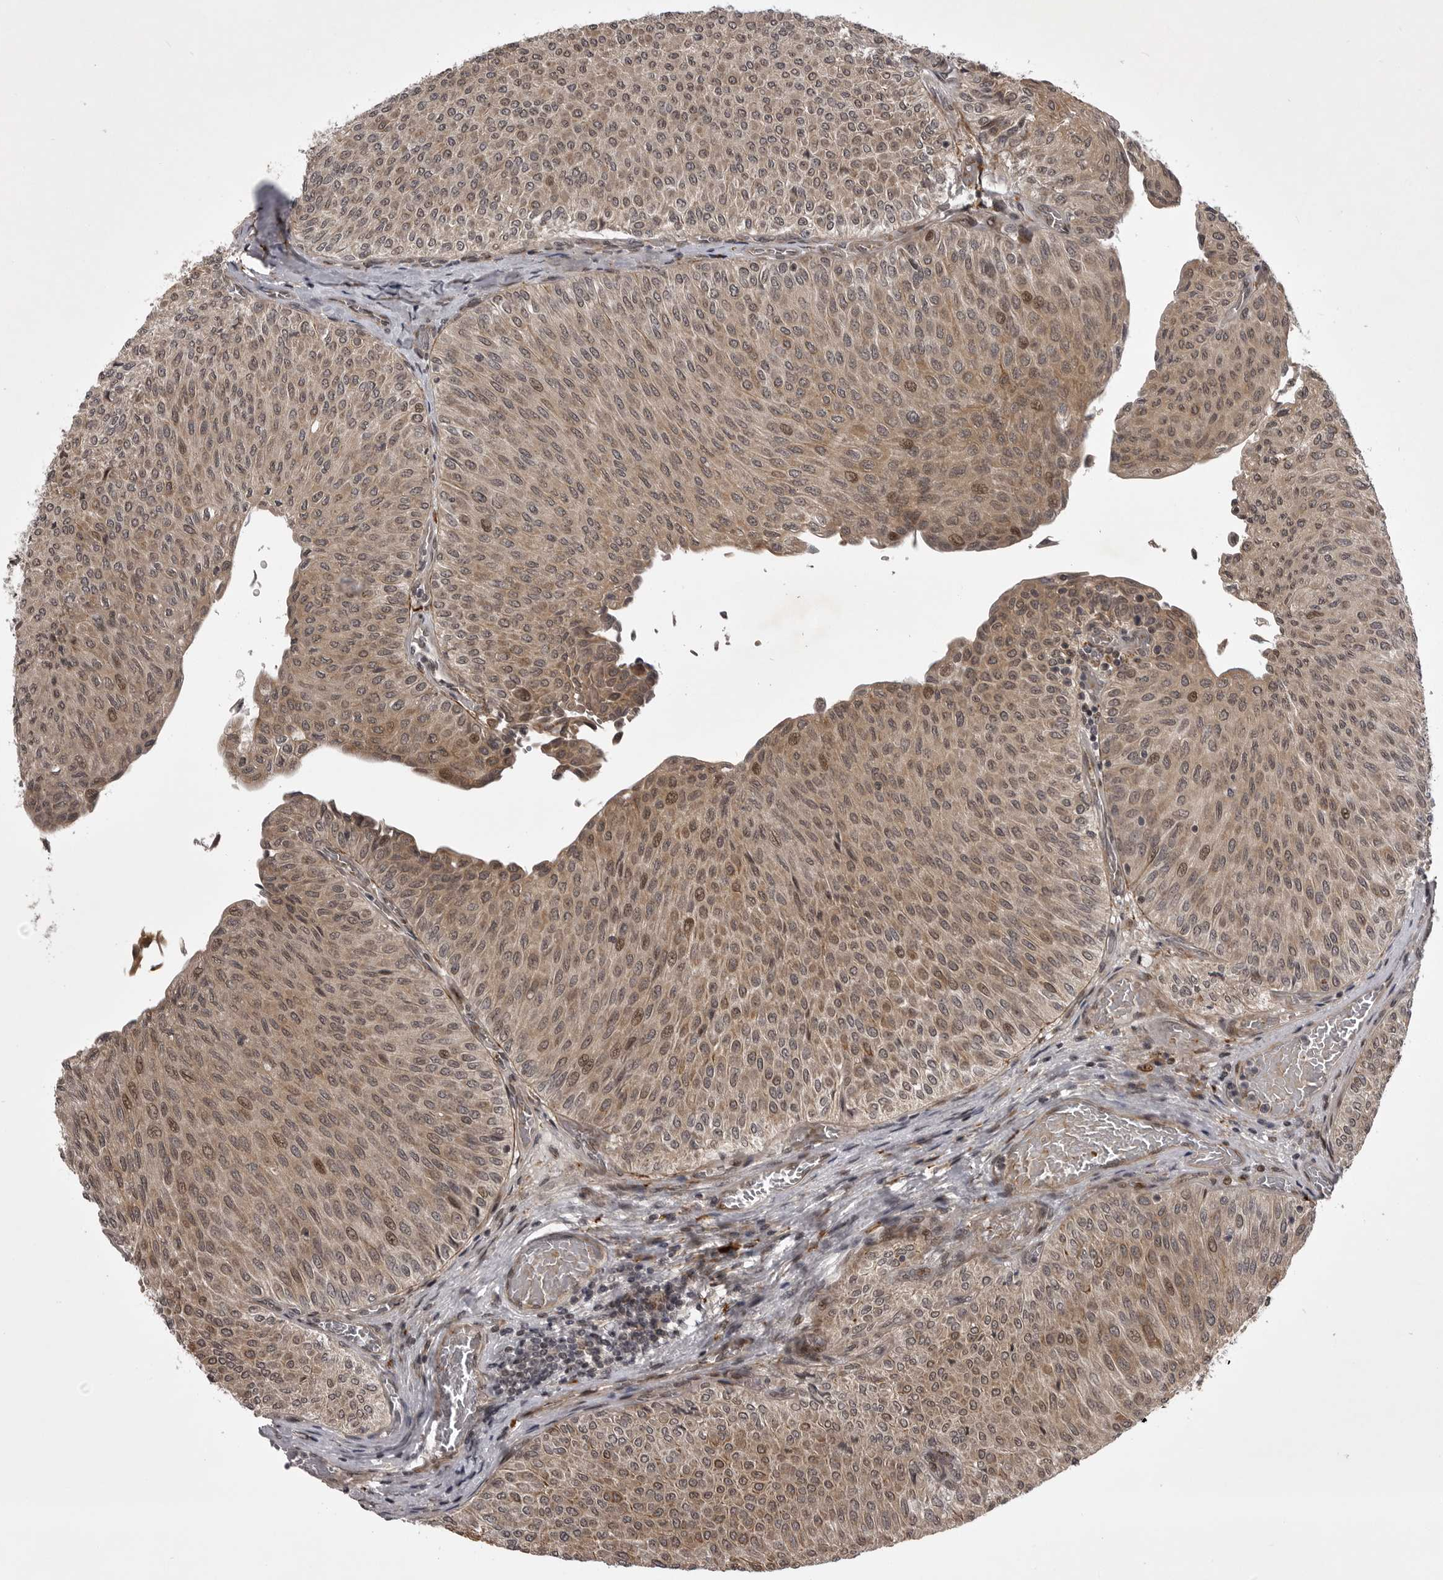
{"staining": {"intensity": "moderate", "quantity": ">75%", "location": "cytoplasmic/membranous,nuclear"}, "tissue": "urothelial cancer", "cell_type": "Tumor cells", "image_type": "cancer", "snomed": [{"axis": "morphology", "description": "Urothelial carcinoma, Low grade"}, {"axis": "topography", "description": "Urinary bladder"}], "caption": "DAB (3,3'-diaminobenzidine) immunohistochemical staining of urothelial cancer reveals moderate cytoplasmic/membranous and nuclear protein staining in approximately >75% of tumor cells.", "gene": "SNX16", "patient": {"sex": "male", "age": 78}}